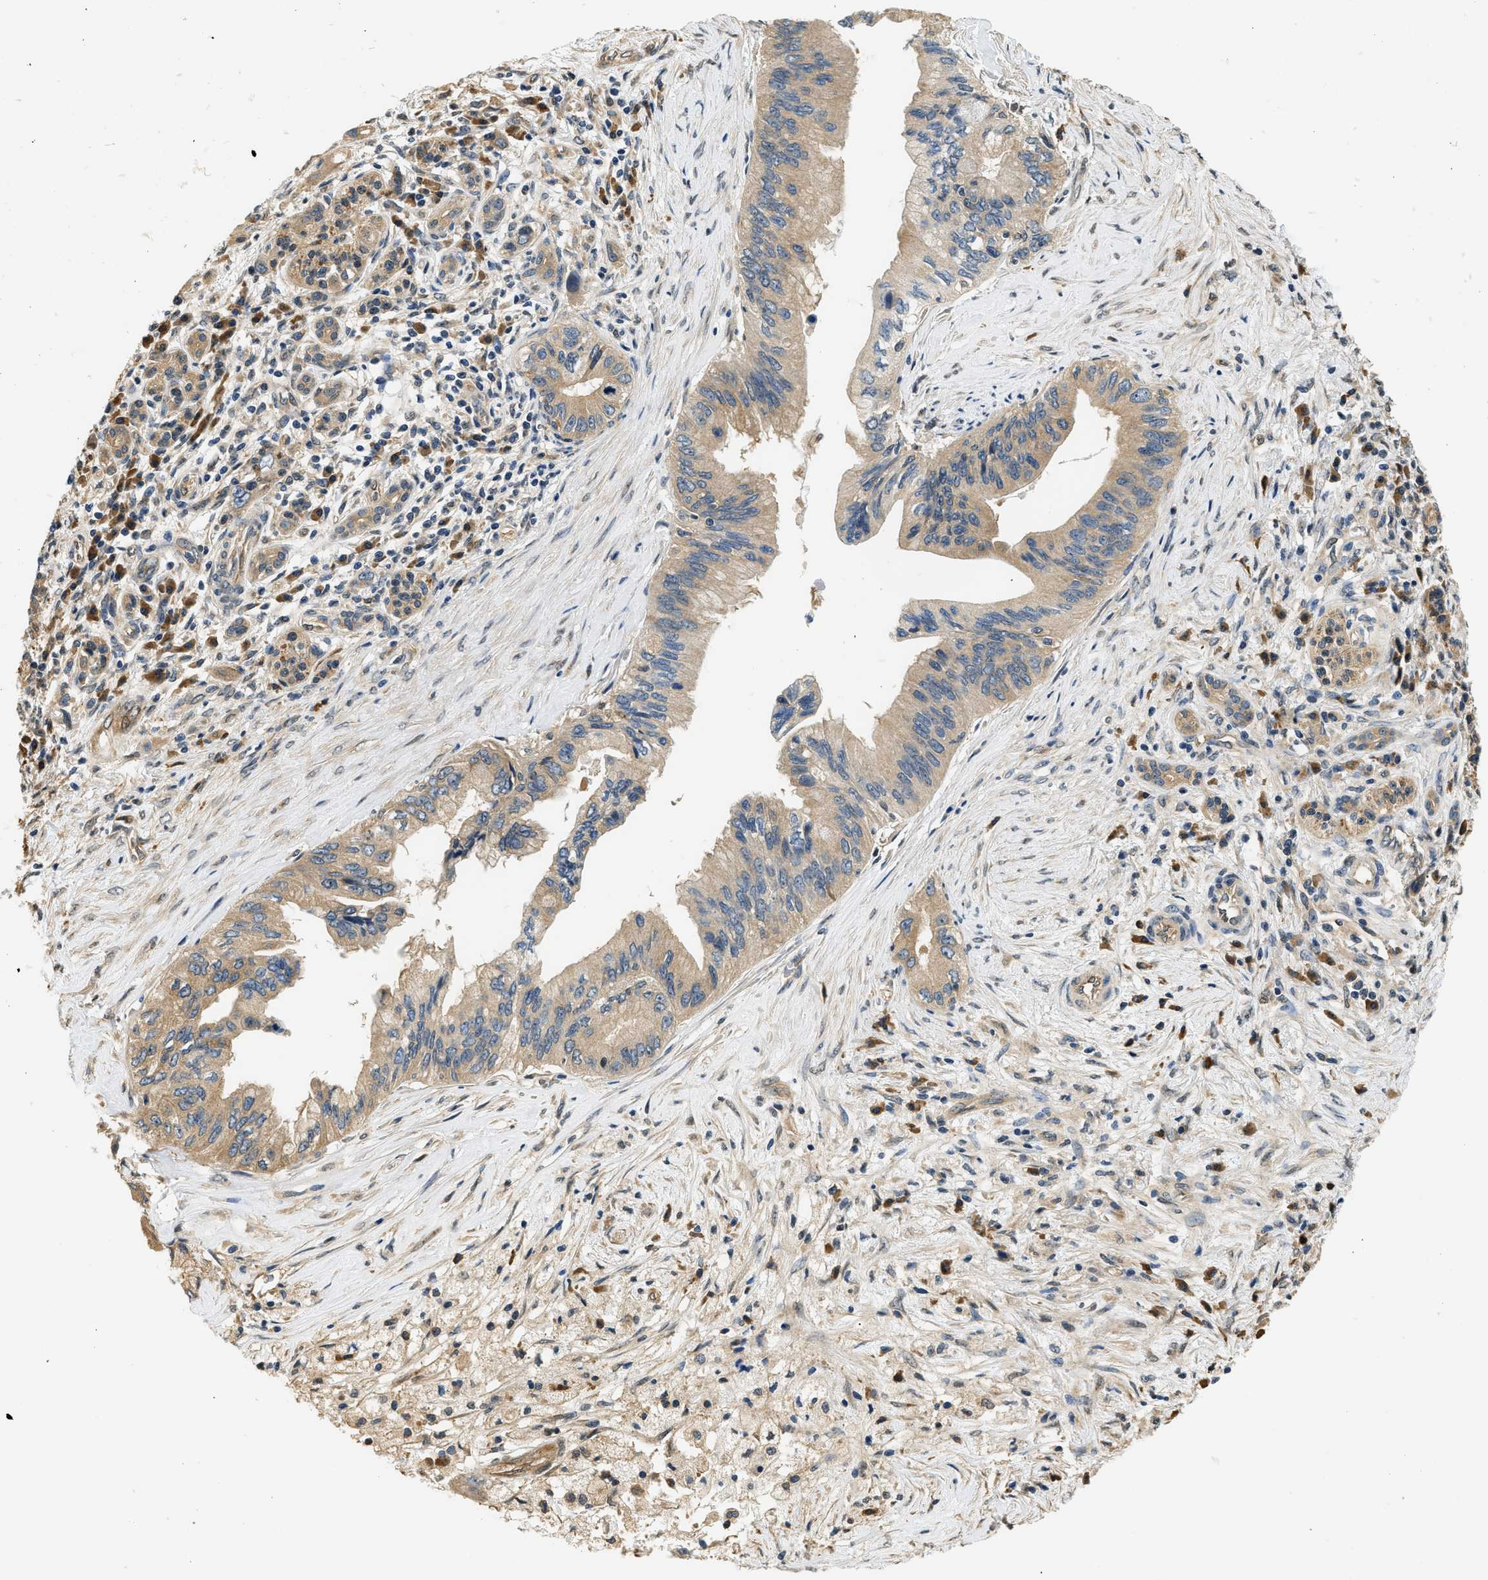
{"staining": {"intensity": "weak", "quantity": ">75%", "location": "cytoplasmic/membranous"}, "tissue": "pancreatic cancer", "cell_type": "Tumor cells", "image_type": "cancer", "snomed": [{"axis": "morphology", "description": "Adenocarcinoma, NOS"}, {"axis": "topography", "description": "Pancreas"}], "caption": "Immunohistochemical staining of human adenocarcinoma (pancreatic) reveals low levels of weak cytoplasmic/membranous expression in about >75% of tumor cells.", "gene": "BCL7C", "patient": {"sex": "female", "age": 73}}